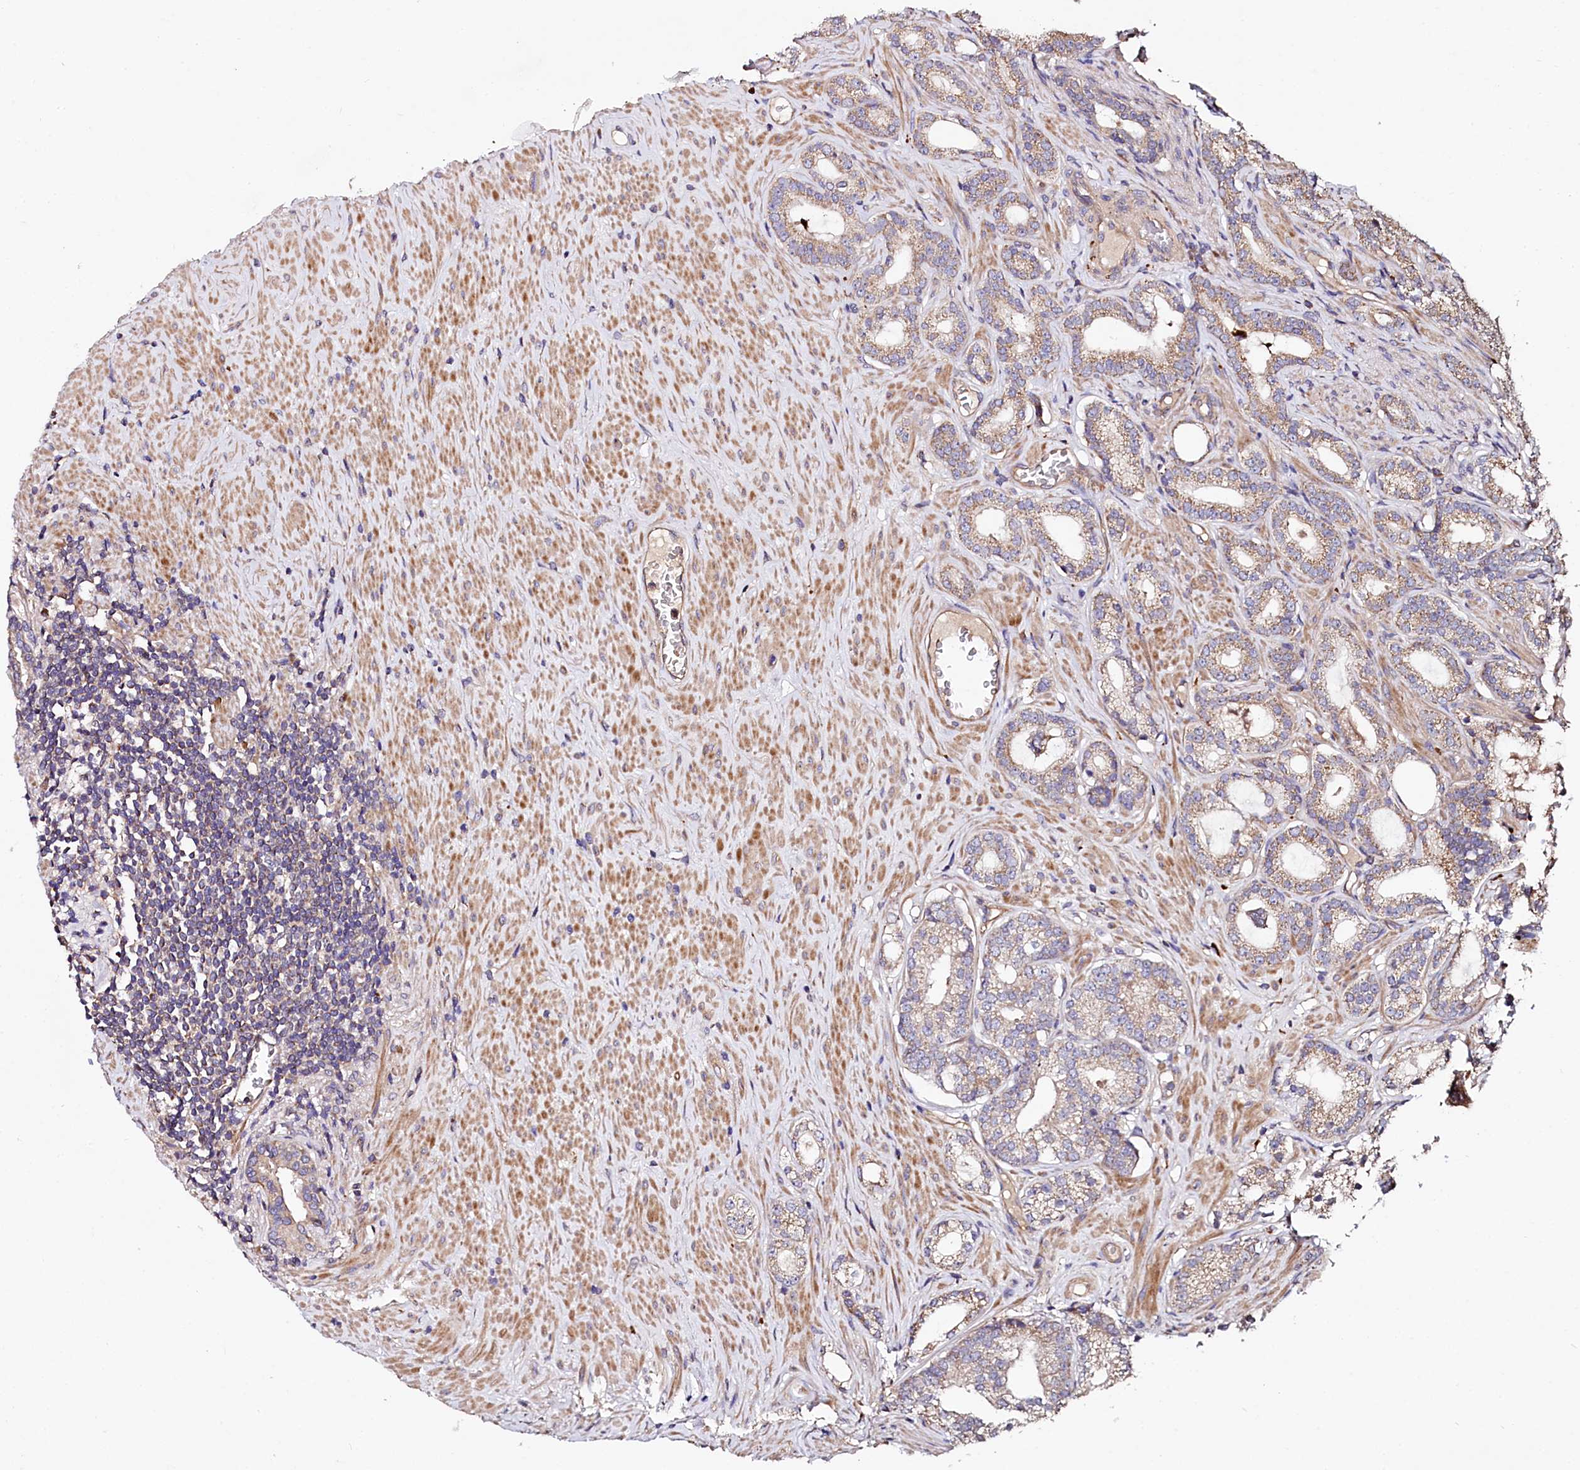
{"staining": {"intensity": "moderate", "quantity": "25%-75%", "location": "cytoplasmic/membranous"}, "tissue": "prostate cancer", "cell_type": "Tumor cells", "image_type": "cancer", "snomed": [{"axis": "morphology", "description": "Adenocarcinoma, Low grade"}, {"axis": "topography", "description": "Prostate"}], "caption": "Protein expression analysis of human prostate adenocarcinoma (low-grade) reveals moderate cytoplasmic/membranous positivity in approximately 25%-75% of tumor cells.", "gene": "SPRYD3", "patient": {"sex": "male", "age": 71}}